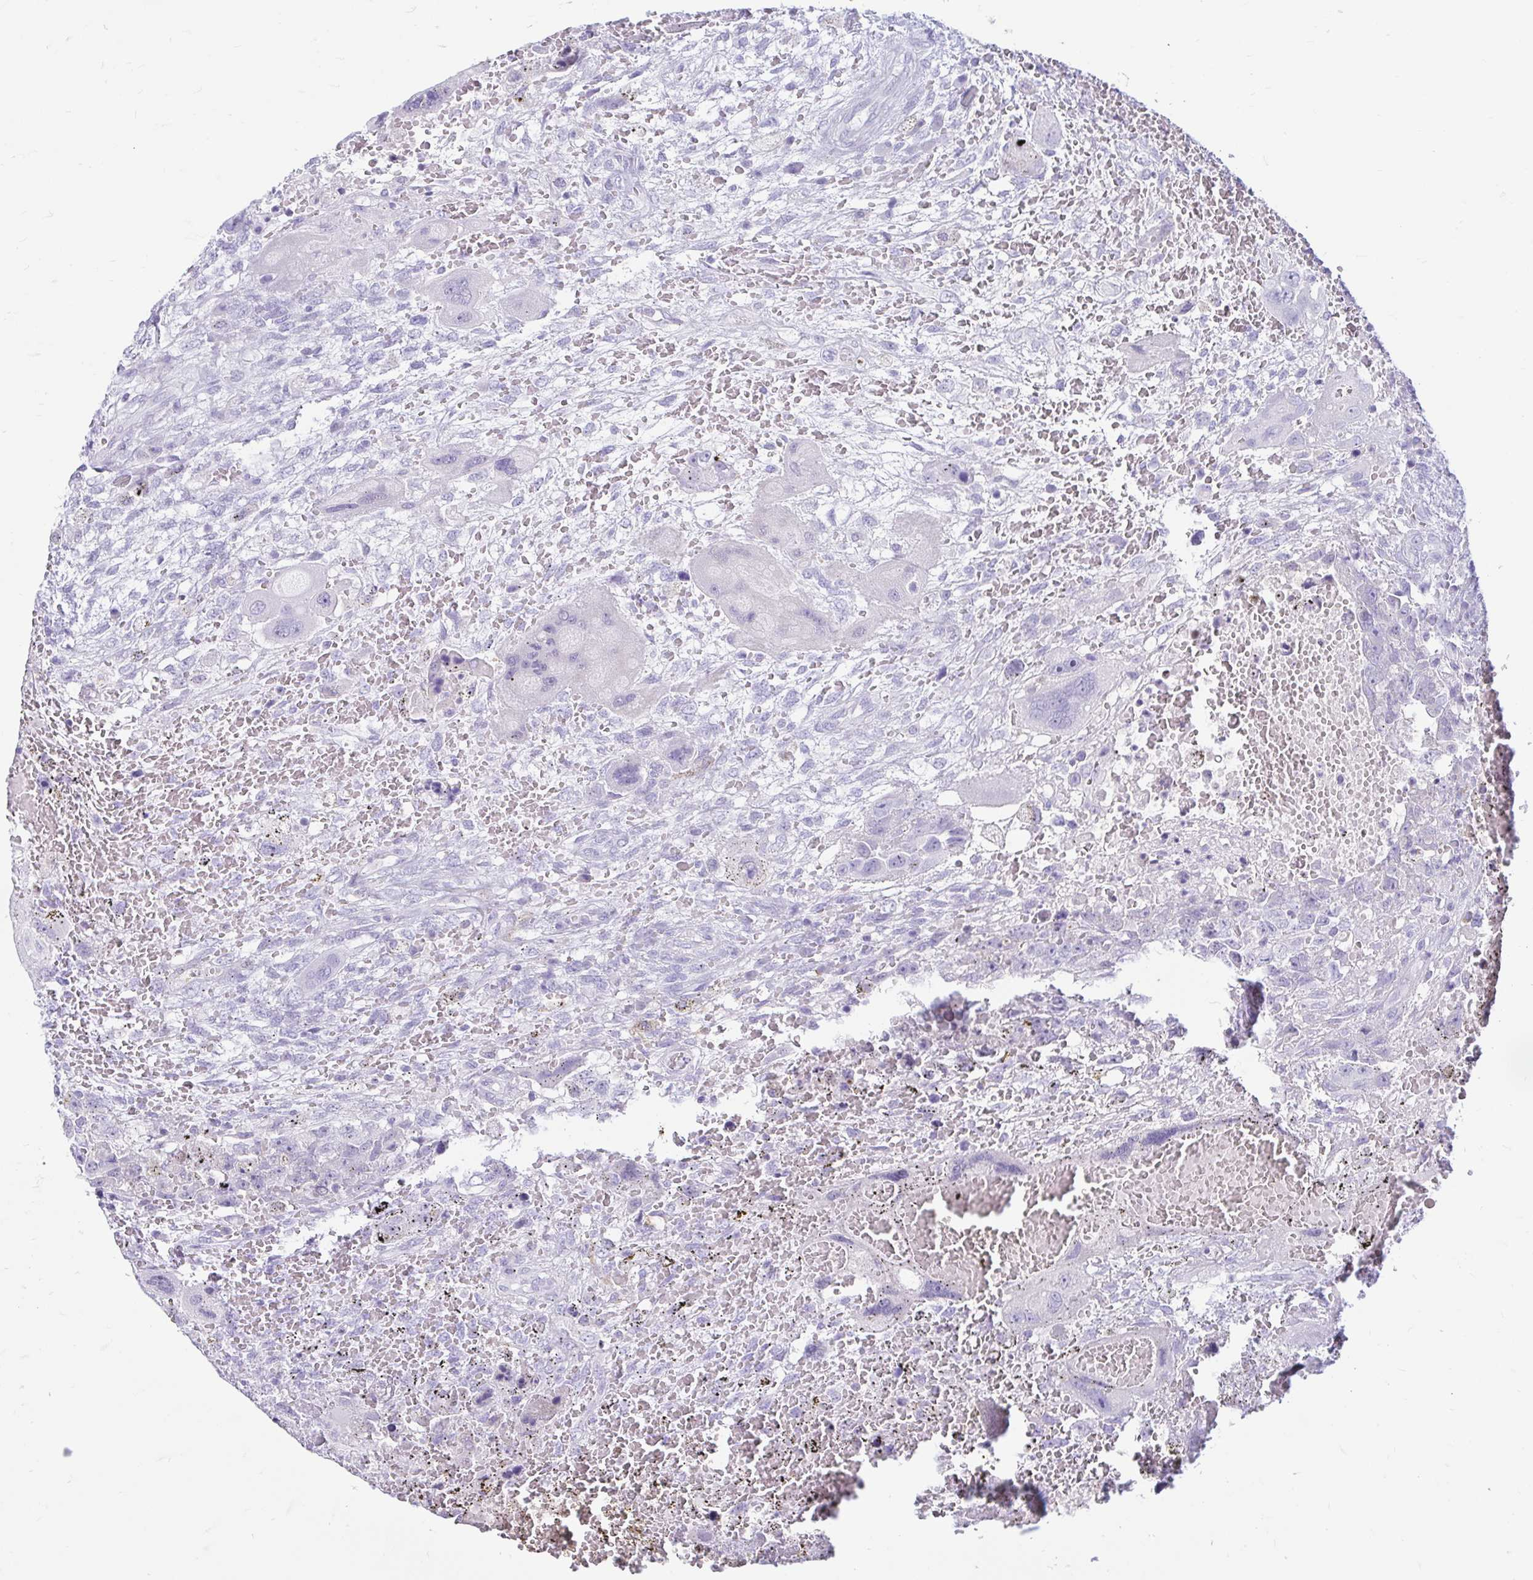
{"staining": {"intensity": "negative", "quantity": "none", "location": "none"}, "tissue": "testis cancer", "cell_type": "Tumor cells", "image_type": "cancer", "snomed": [{"axis": "morphology", "description": "Carcinoma, Embryonal, NOS"}, {"axis": "topography", "description": "Testis"}], "caption": "Photomicrograph shows no protein staining in tumor cells of embryonal carcinoma (testis) tissue.", "gene": "ERICH6", "patient": {"sex": "male", "age": 26}}